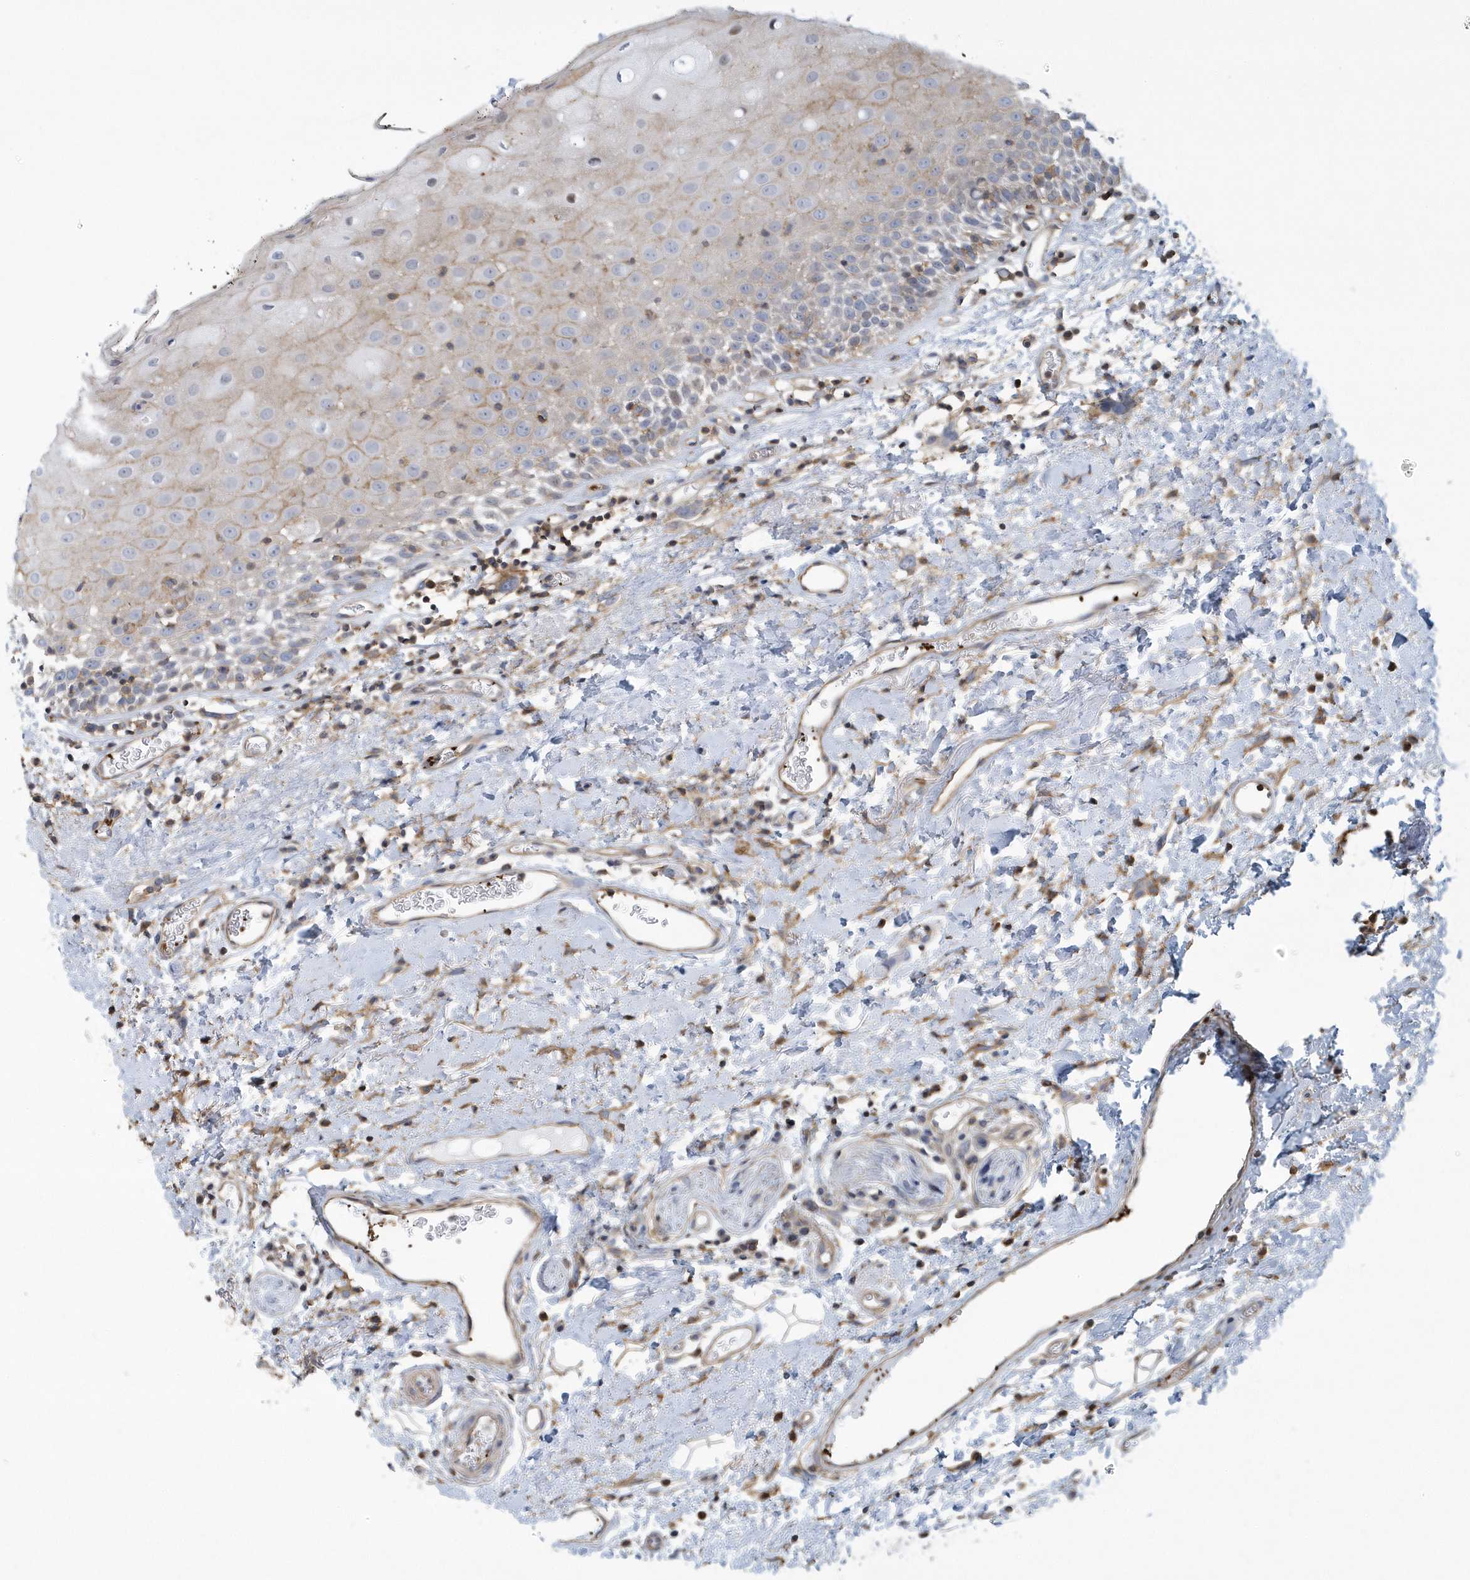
{"staining": {"intensity": "weak", "quantity": "25%-75%", "location": "cytoplasmic/membranous"}, "tissue": "oral mucosa", "cell_type": "Squamous epithelial cells", "image_type": "normal", "snomed": [{"axis": "morphology", "description": "Normal tissue, NOS"}, {"axis": "topography", "description": "Oral tissue"}], "caption": "An image of human oral mucosa stained for a protein shows weak cytoplasmic/membranous brown staining in squamous epithelial cells.", "gene": "ARAP2", "patient": {"sex": "male", "age": 74}}